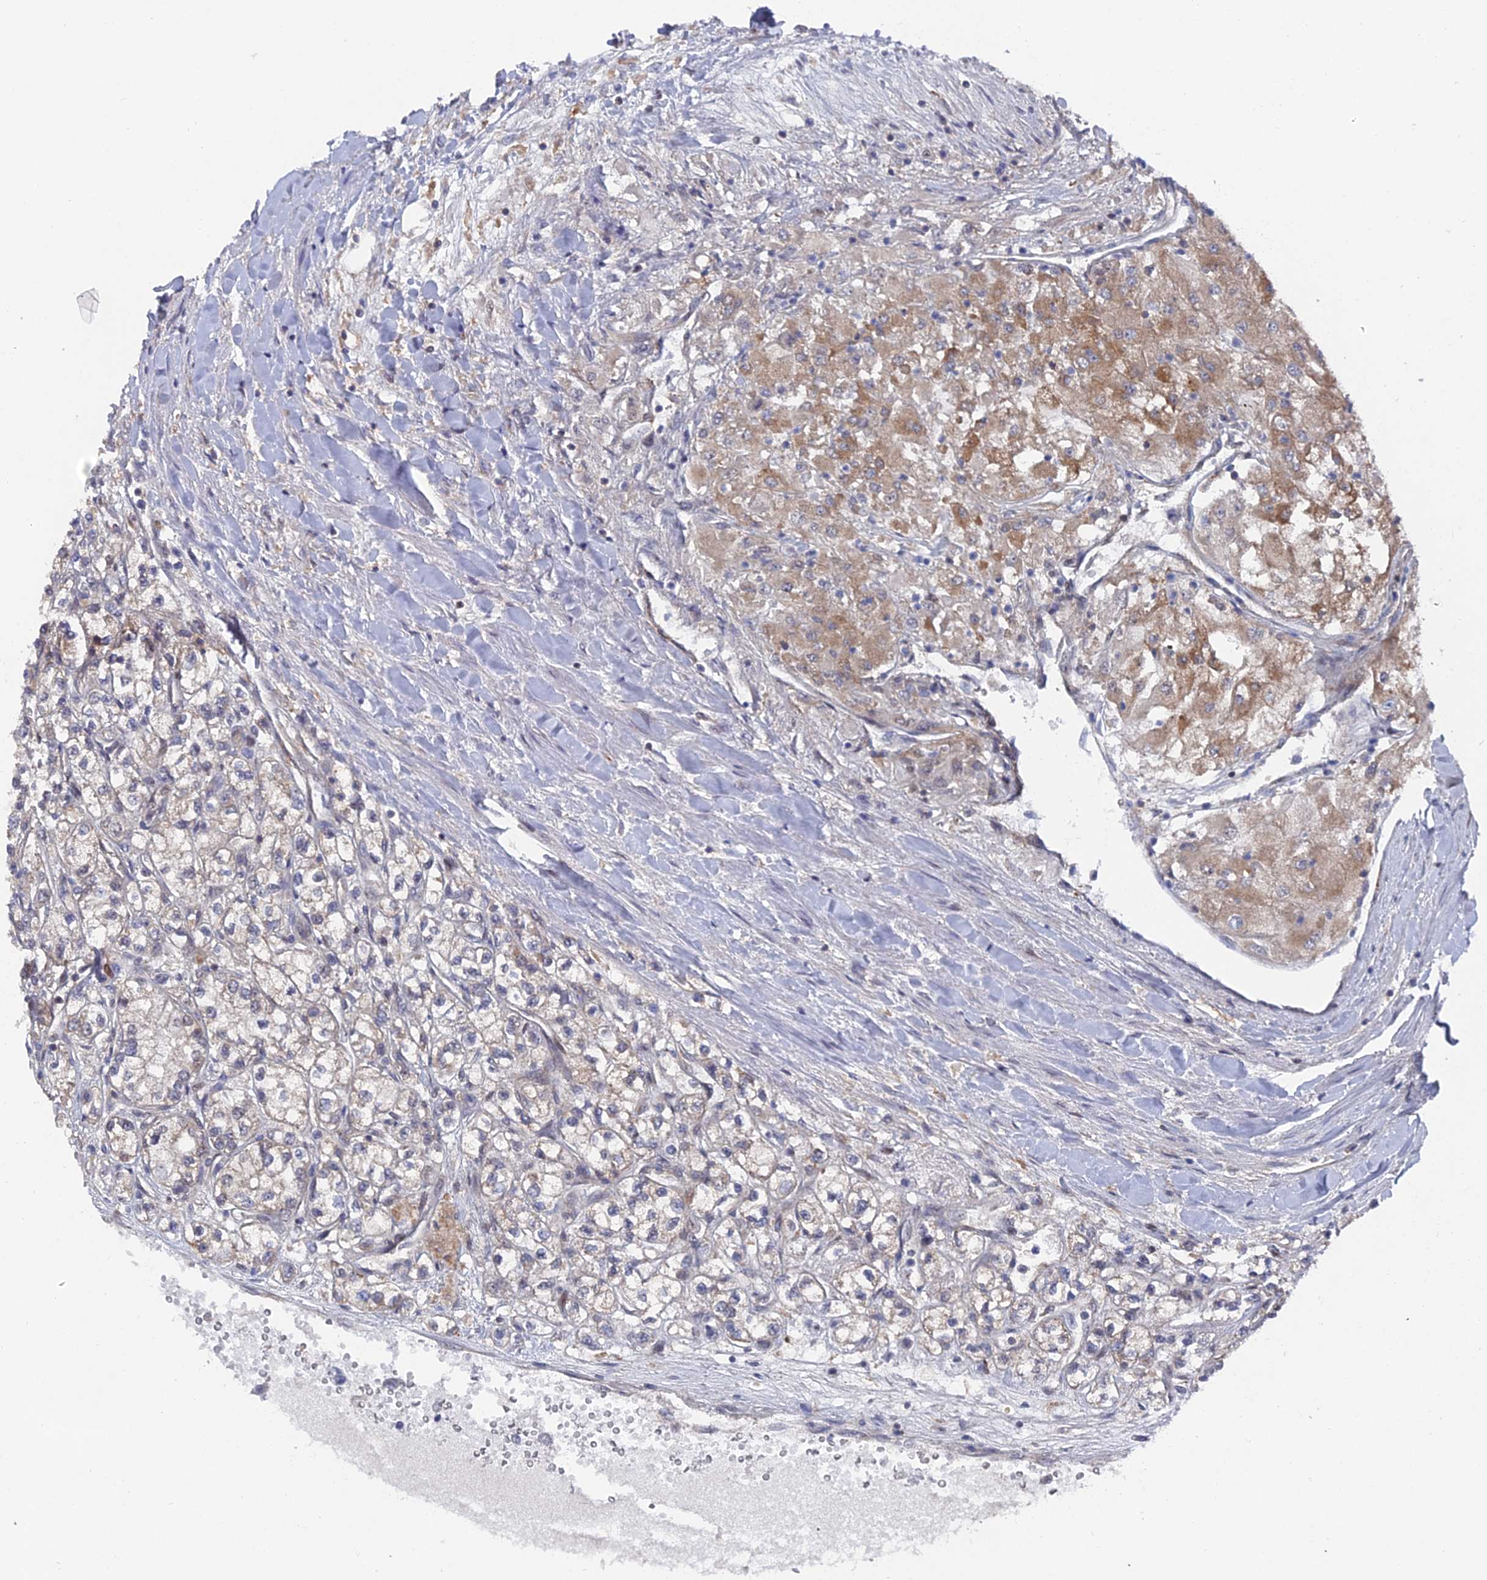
{"staining": {"intensity": "moderate", "quantity": "25%-75%", "location": "cytoplasmic/membranous"}, "tissue": "renal cancer", "cell_type": "Tumor cells", "image_type": "cancer", "snomed": [{"axis": "morphology", "description": "Adenocarcinoma, NOS"}, {"axis": "topography", "description": "Kidney"}], "caption": "Brown immunohistochemical staining in human renal adenocarcinoma shows moderate cytoplasmic/membranous staining in approximately 25%-75% of tumor cells.", "gene": "UNC5D", "patient": {"sex": "male", "age": 80}}